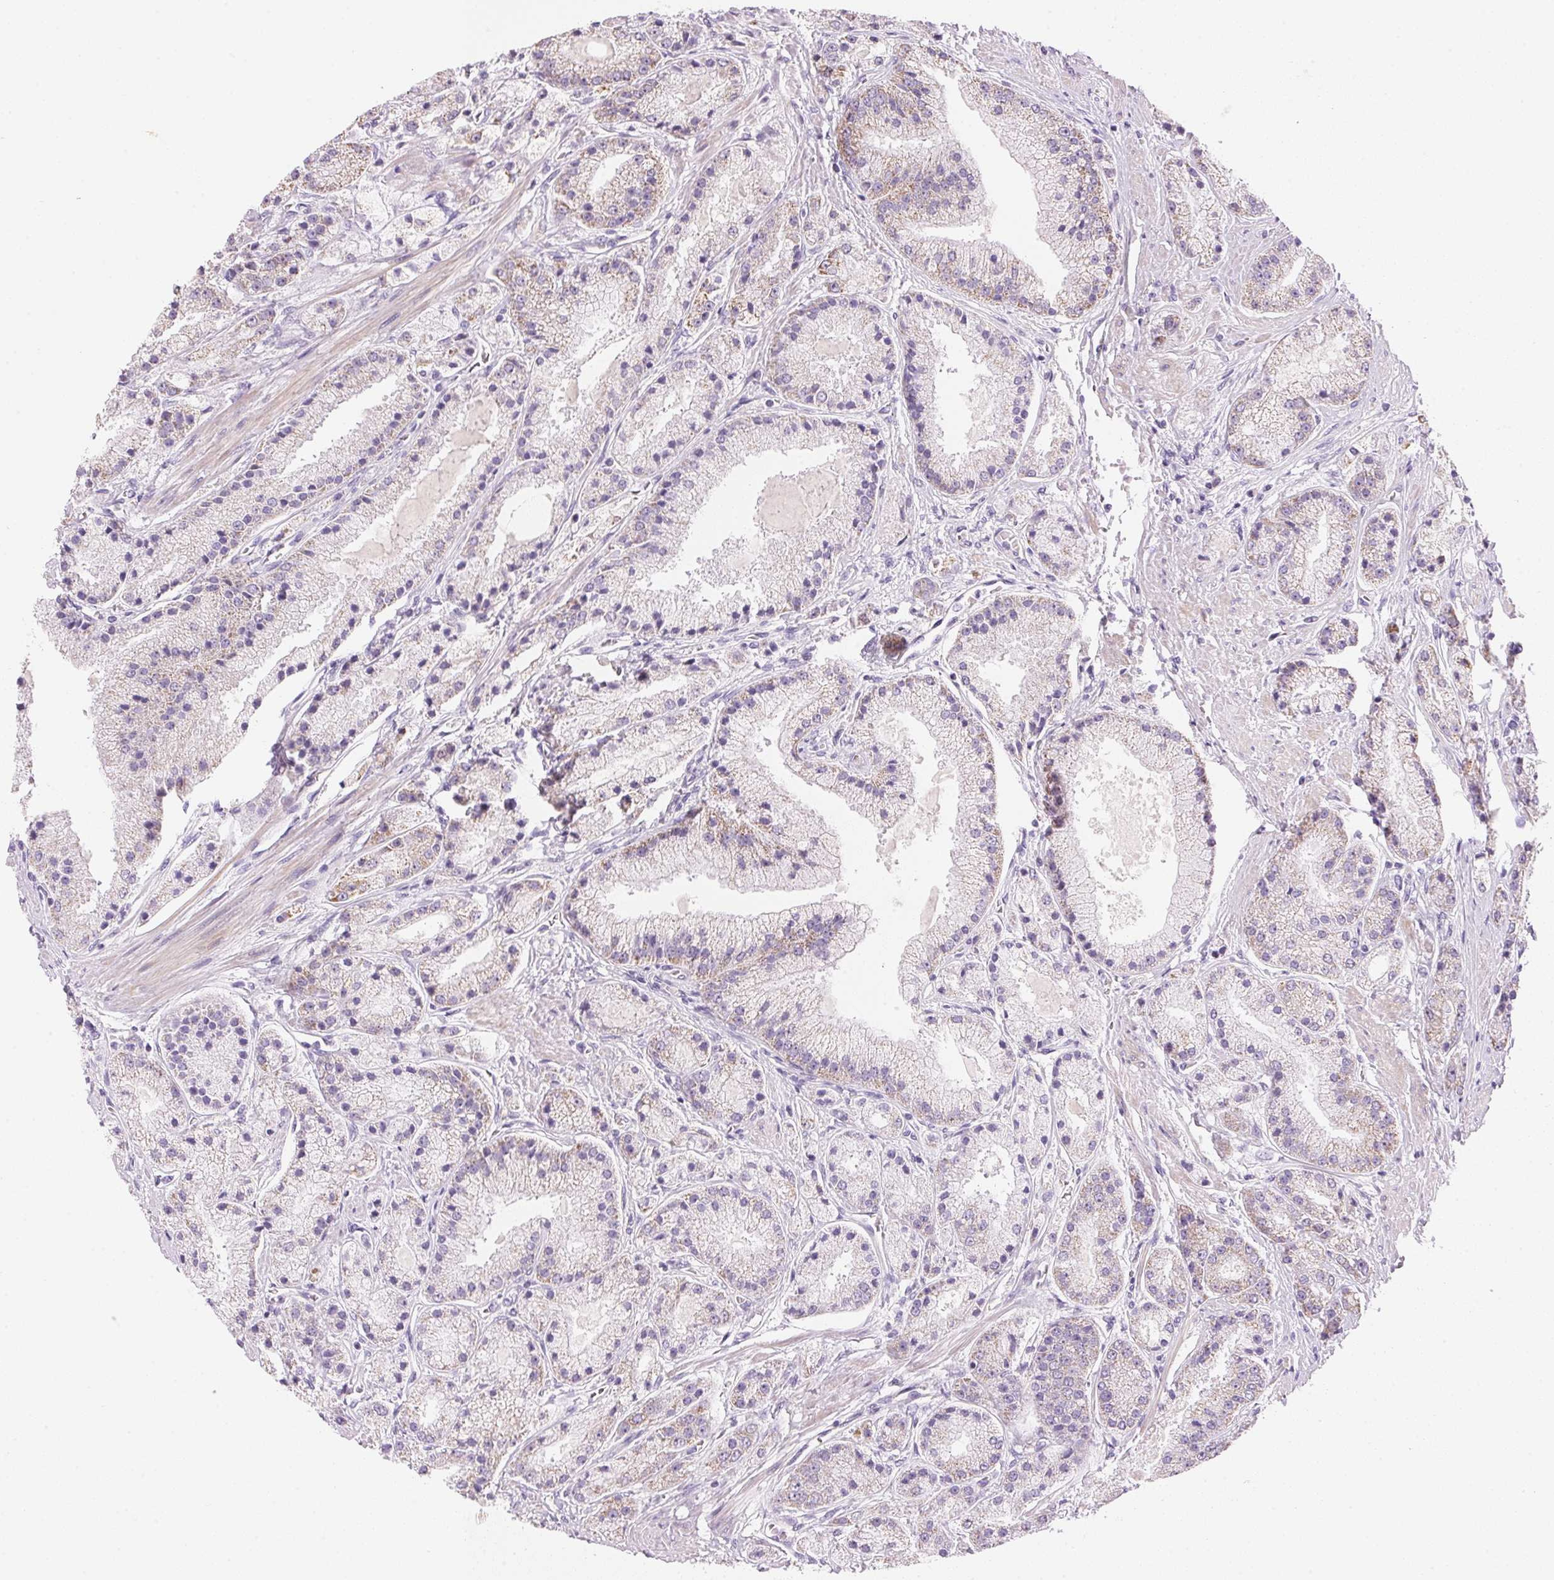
{"staining": {"intensity": "moderate", "quantity": "<25%", "location": "cytoplasmic/membranous"}, "tissue": "prostate cancer", "cell_type": "Tumor cells", "image_type": "cancer", "snomed": [{"axis": "morphology", "description": "Adenocarcinoma, High grade"}, {"axis": "topography", "description": "Prostate"}], "caption": "A brown stain labels moderate cytoplasmic/membranous positivity of a protein in human prostate cancer tumor cells.", "gene": "CYP11B1", "patient": {"sex": "male", "age": 67}}